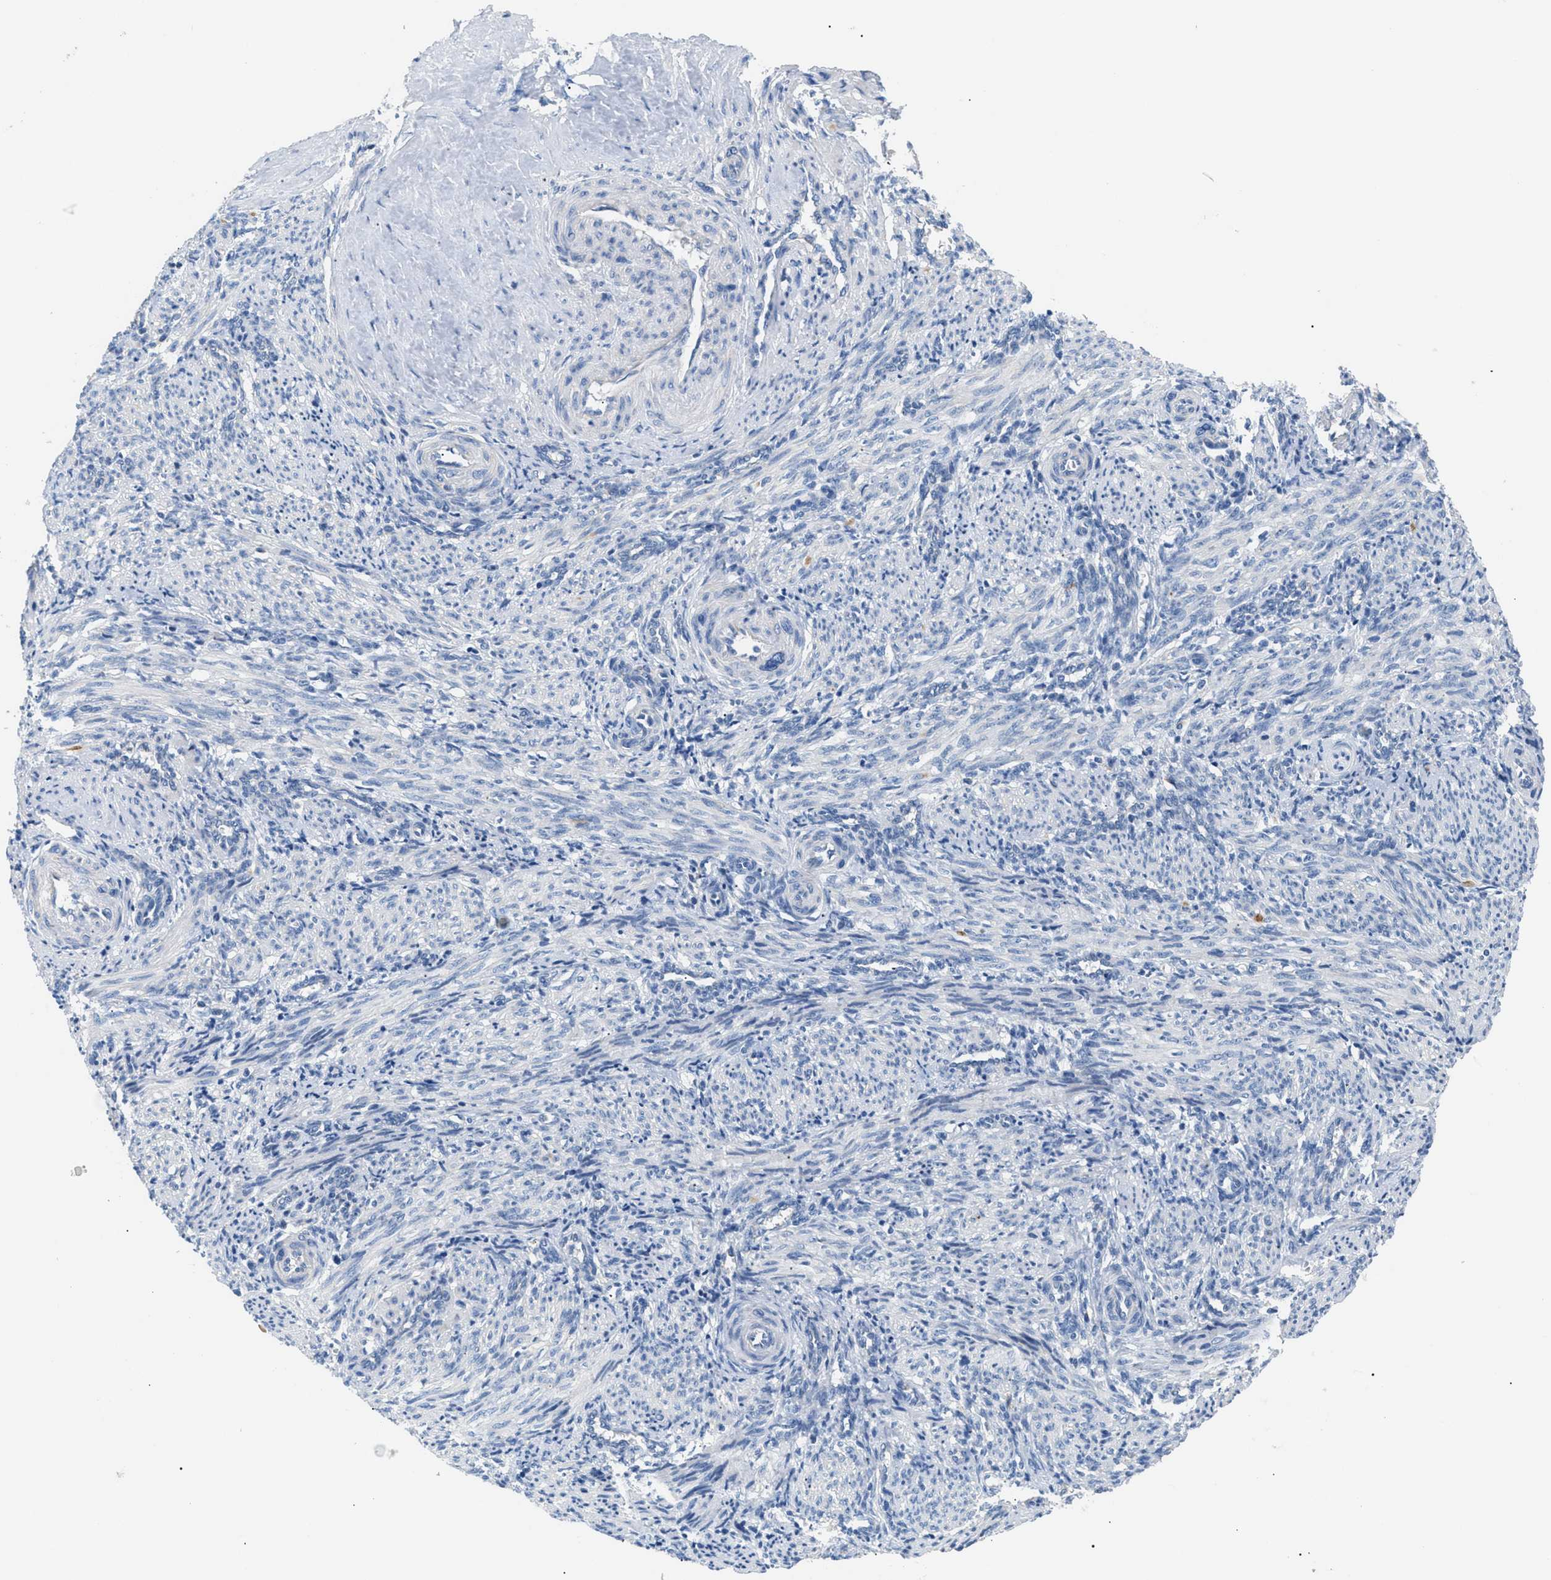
{"staining": {"intensity": "negative", "quantity": "none", "location": "none"}, "tissue": "smooth muscle", "cell_type": "Smooth muscle cells", "image_type": "normal", "snomed": [{"axis": "morphology", "description": "Normal tissue, NOS"}, {"axis": "topography", "description": "Endometrium"}], "caption": "IHC image of unremarkable smooth muscle stained for a protein (brown), which shows no expression in smooth muscle cells. Brightfield microscopy of immunohistochemistry (IHC) stained with DAB (3,3'-diaminobenzidine) (brown) and hematoxylin (blue), captured at high magnification.", "gene": "ILDR1", "patient": {"sex": "female", "age": 33}}